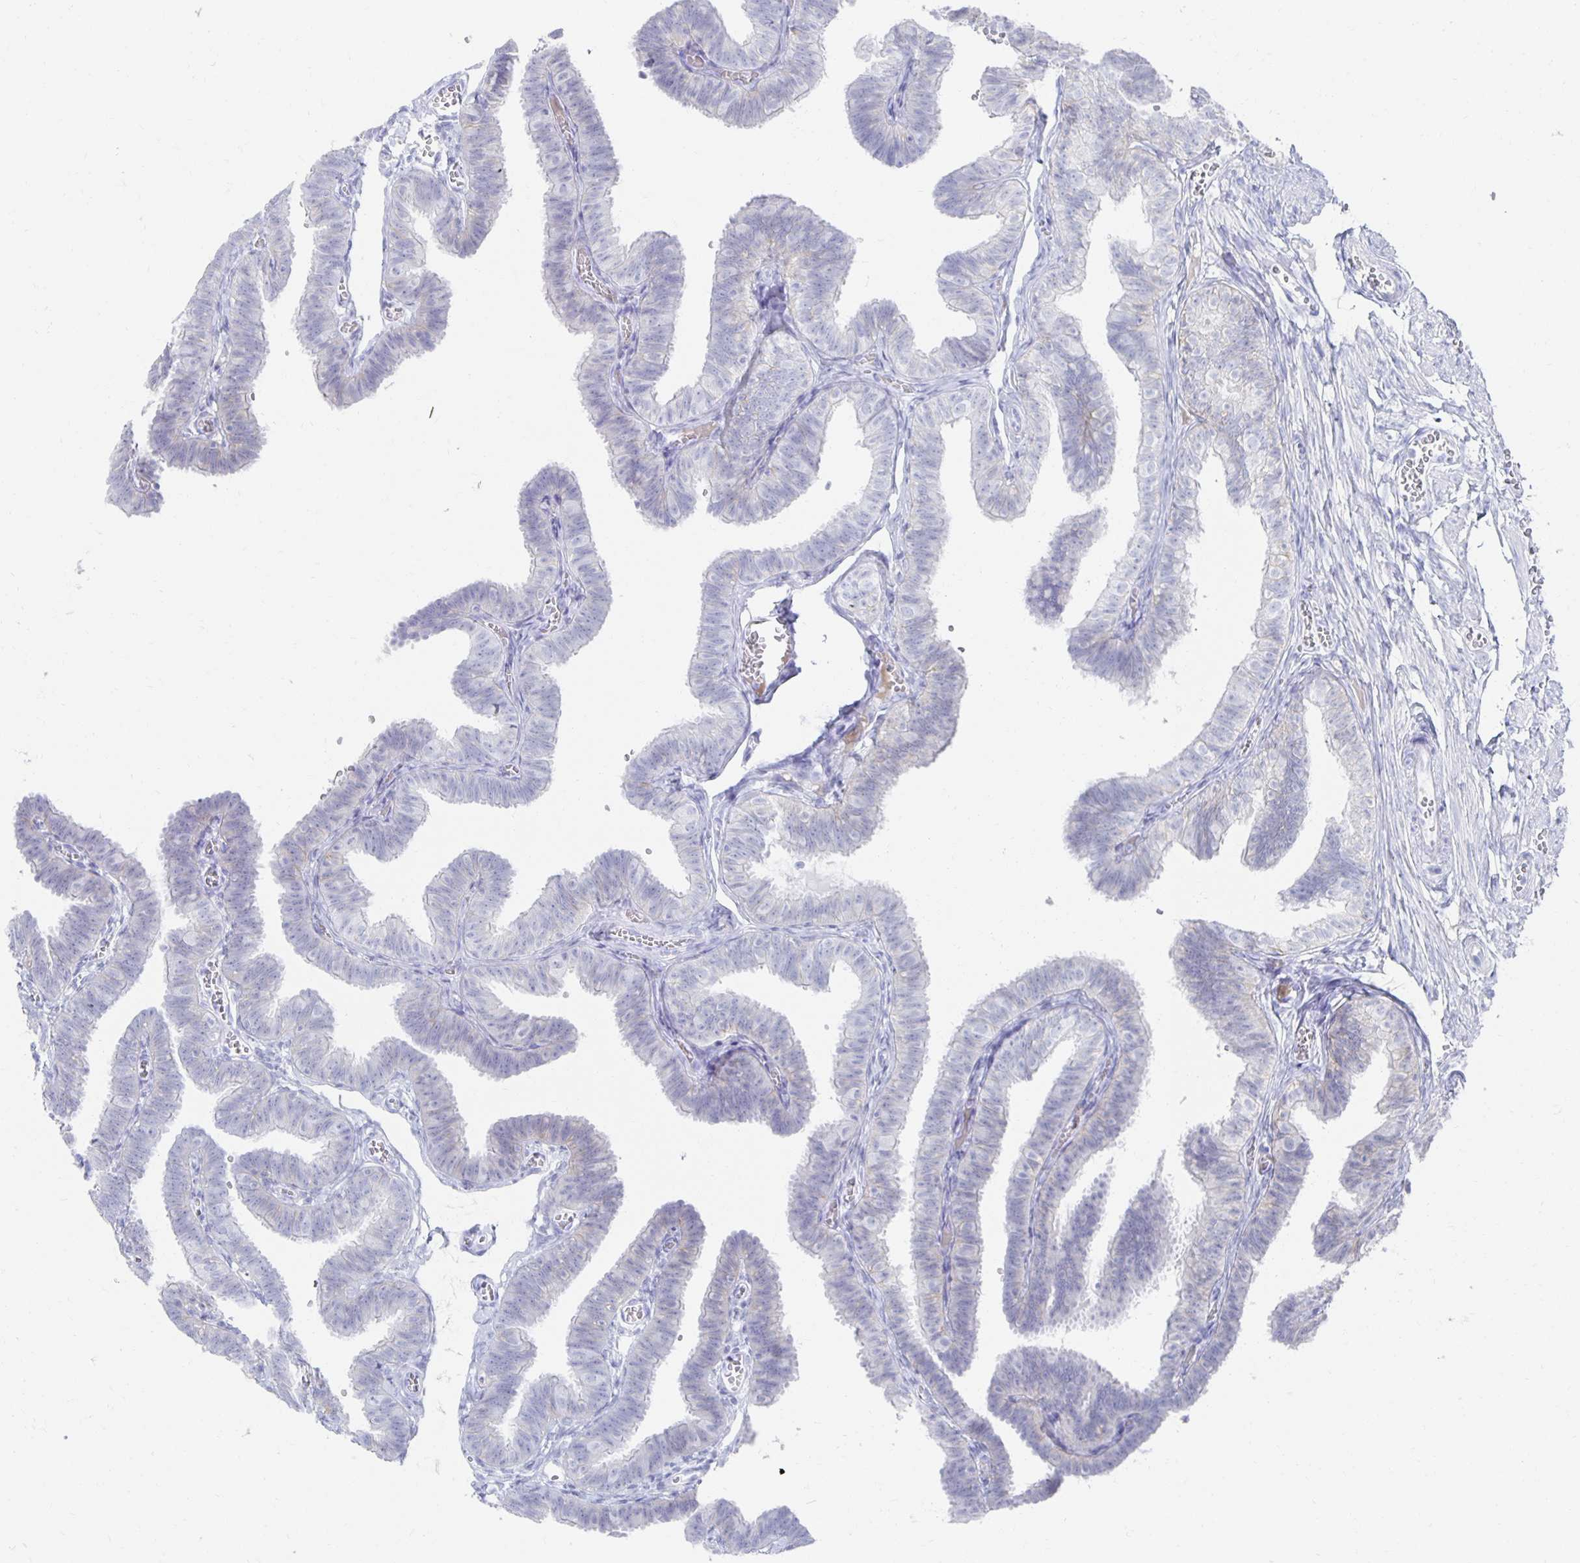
{"staining": {"intensity": "weak", "quantity": "<25%", "location": "cytoplasmic/membranous"}, "tissue": "fallopian tube", "cell_type": "Glandular cells", "image_type": "normal", "snomed": [{"axis": "morphology", "description": "Normal tissue, NOS"}, {"axis": "topography", "description": "Fallopian tube"}], "caption": "The histopathology image shows no significant positivity in glandular cells of fallopian tube.", "gene": "PRDM7", "patient": {"sex": "female", "age": 25}}